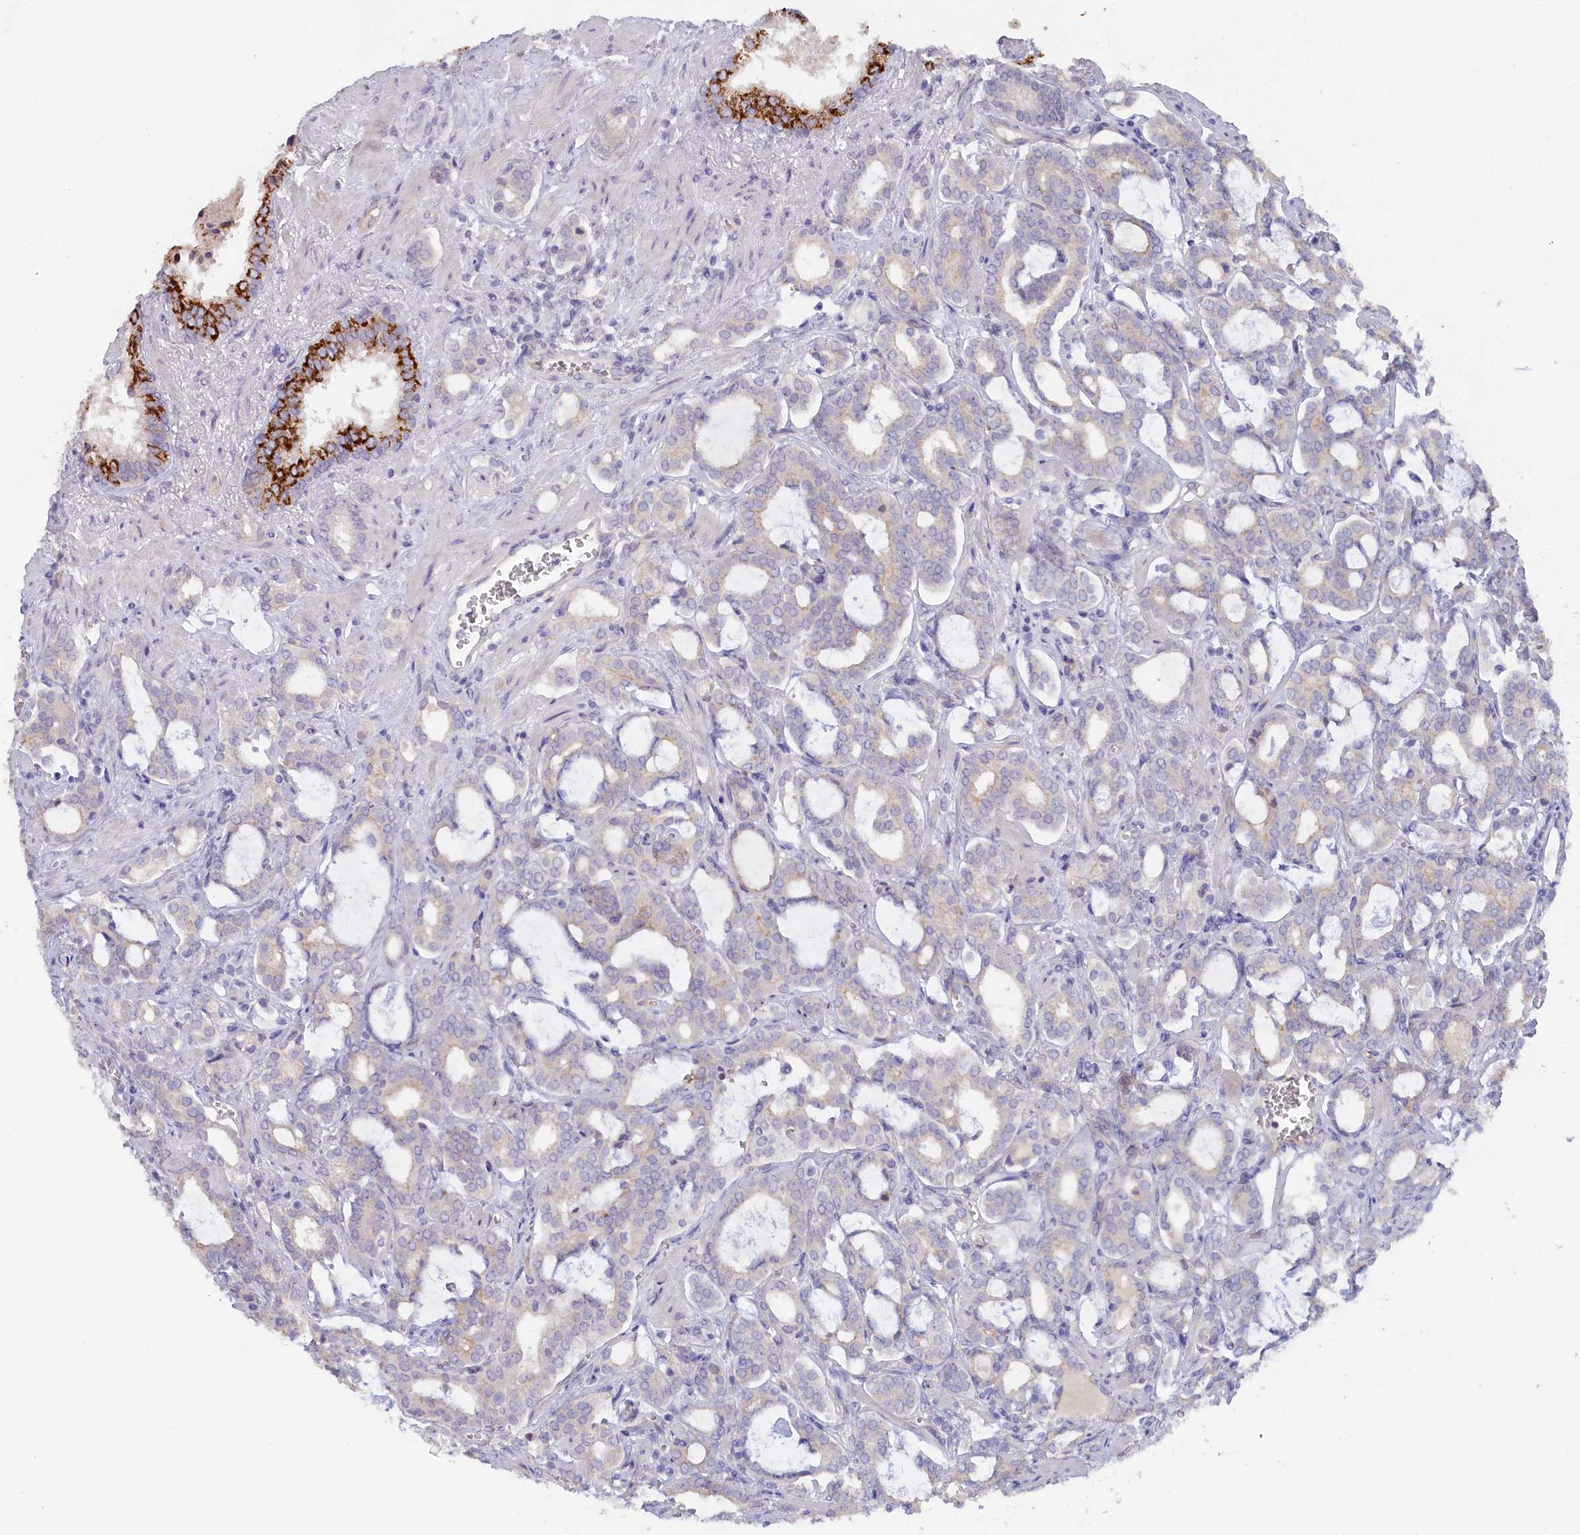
{"staining": {"intensity": "negative", "quantity": "none", "location": "none"}, "tissue": "prostate cancer", "cell_type": "Tumor cells", "image_type": "cancer", "snomed": [{"axis": "morphology", "description": "Adenocarcinoma, High grade"}, {"axis": "topography", "description": "Prostate and seminal vesicle, NOS"}], "caption": "Prostate cancer (high-grade adenocarcinoma) stained for a protein using immunohistochemistry (IHC) demonstrates no positivity tumor cells.", "gene": "ZSWIM4", "patient": {"sex": "male", "age": 67}}